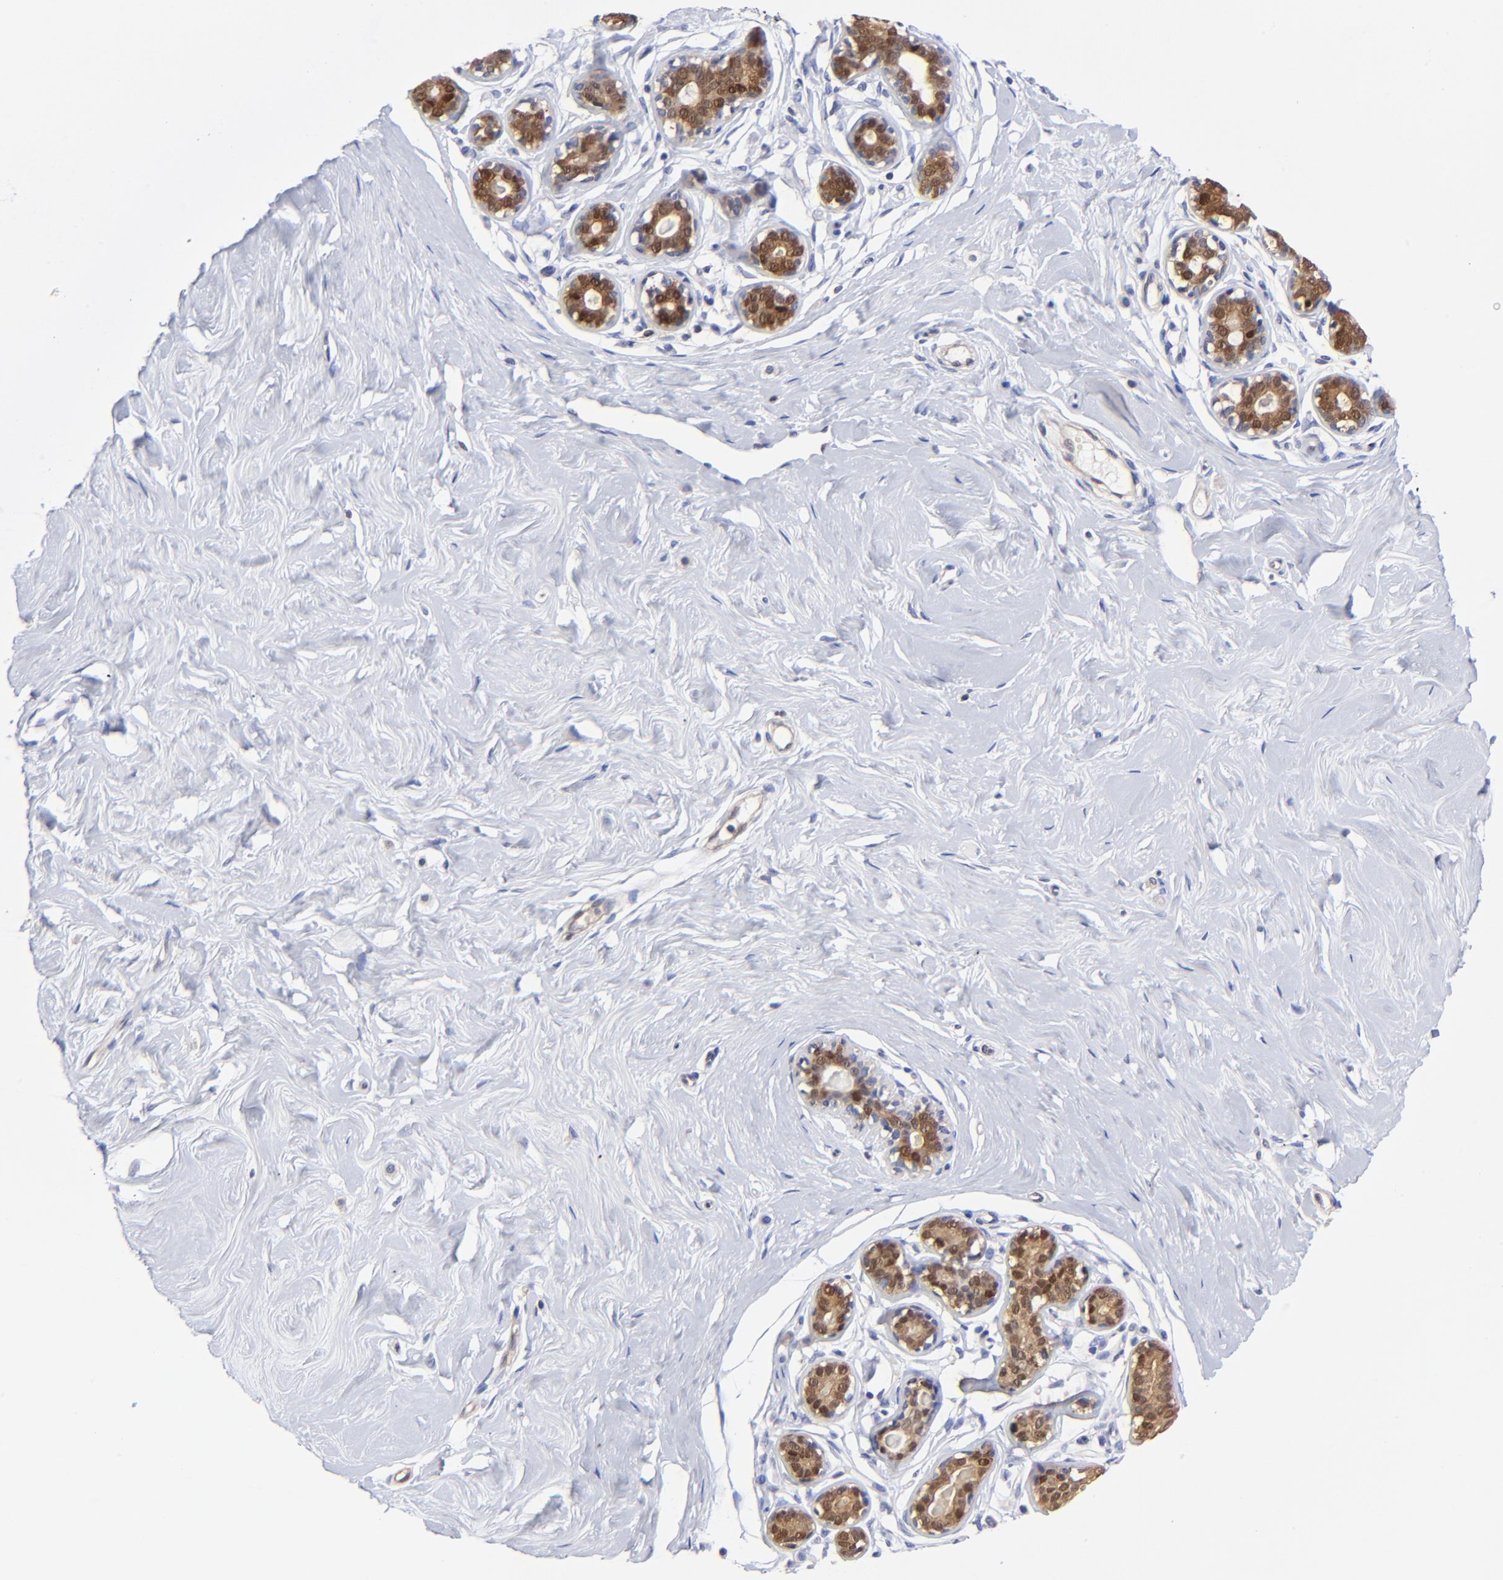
{"staining": {"intensity": "negative", "quantity": "none", "location": "none"}, "tissue": "breast", "cell_type": "Adipocytes", "image_type": "normal", "snomed": [{"axis": "morphology", "description": "Normal tissue, NOS"}, {"axis": "topography", "description": "Breast"}], "caption": "An IHC micrograph of benign breast is shown. There is no staining in adipocytes of breast. Brightfield microscopy of immunohistochemistry (IHC) stained with DAB (3,3'-diaminobenzidine) (brown) and hematoxylin (blue), captured at high magnification.", "gene": "DCTPP1", "patient": {"sex": "female", "age": 23}}